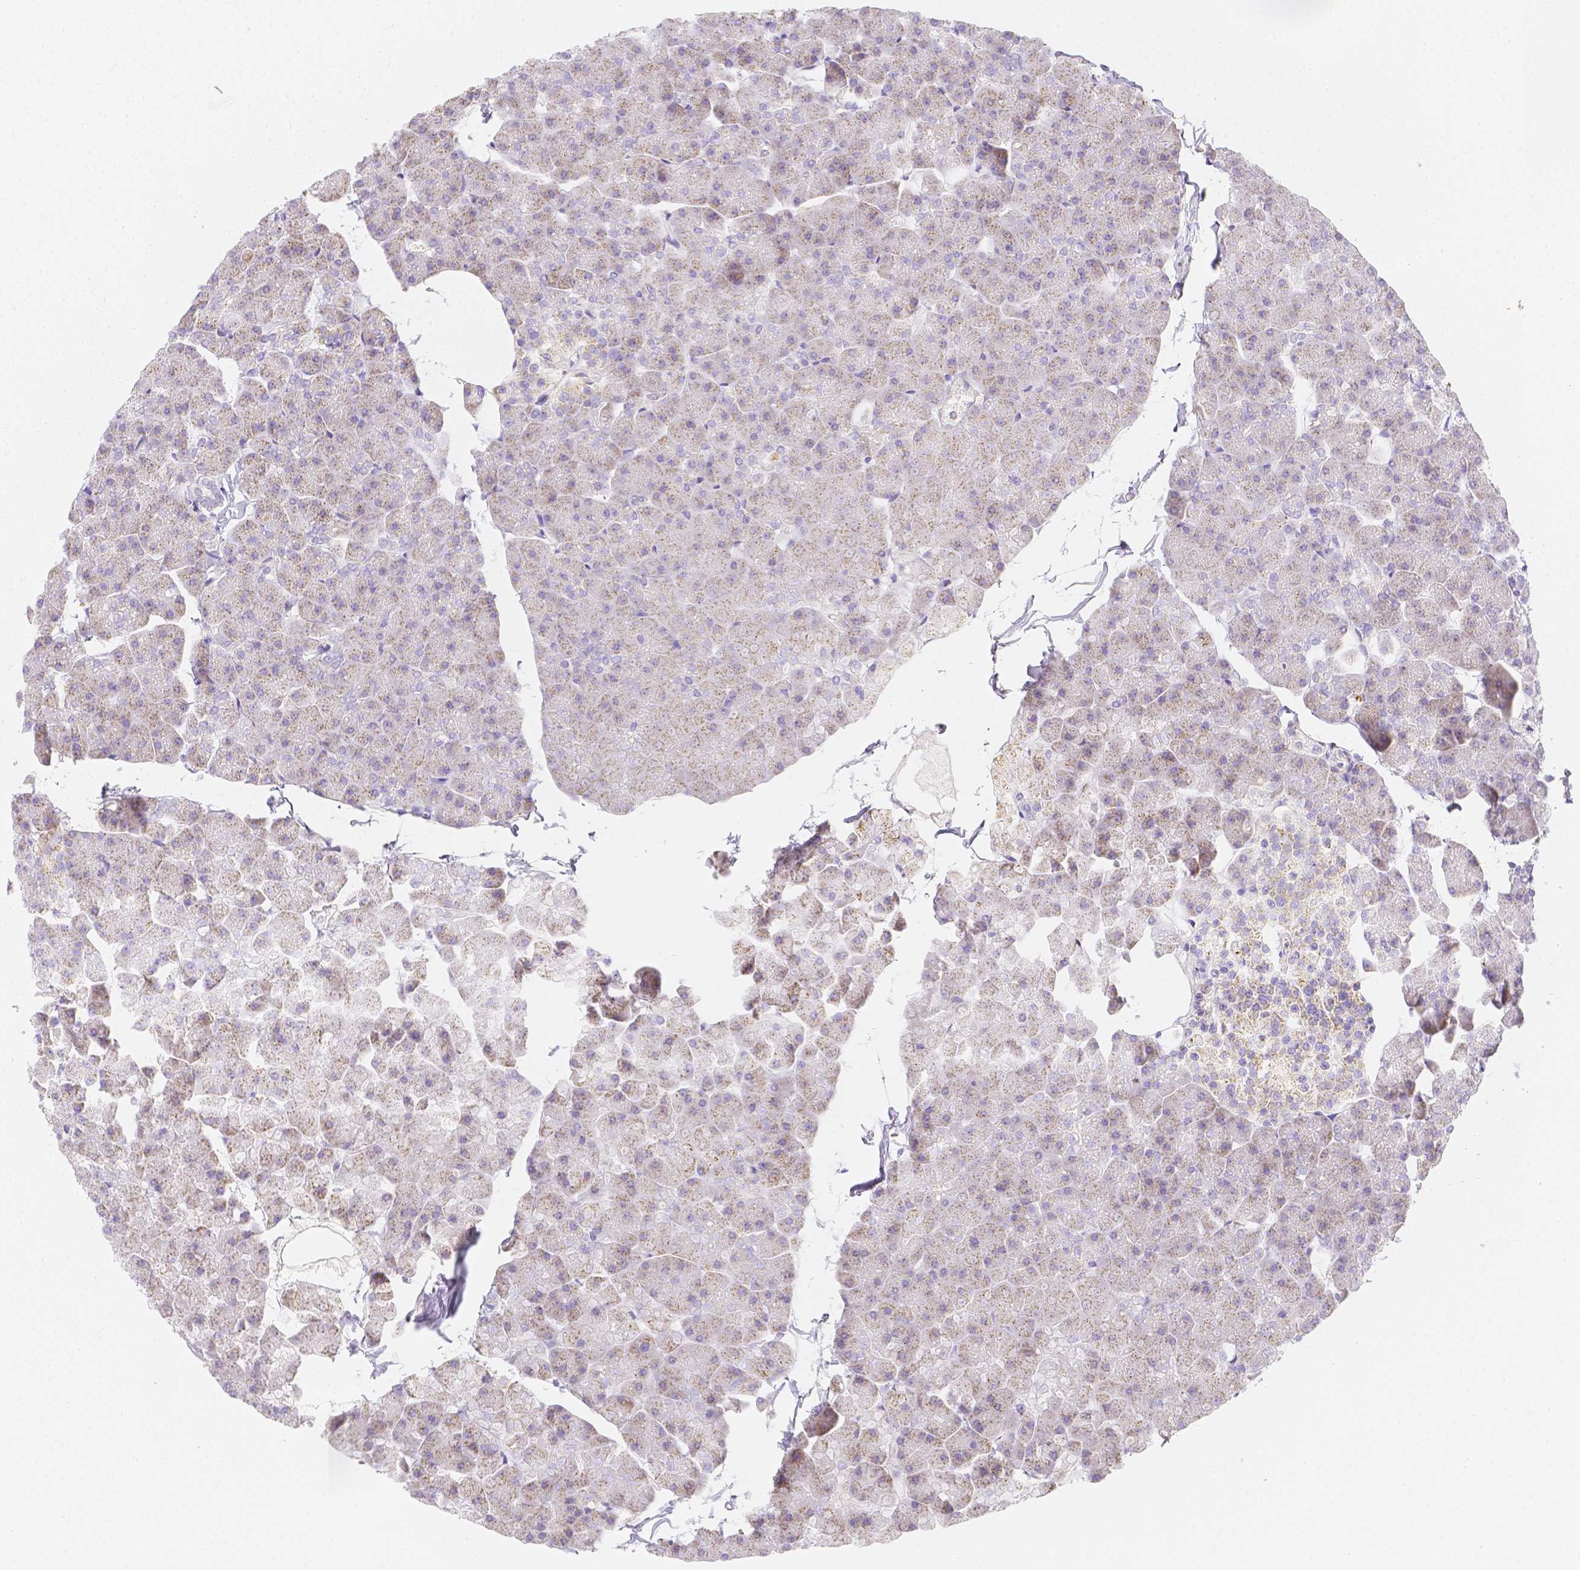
{"staining": {"intensity": "weak", "quantity": "<25%", "location": "cytoplasmic/membranous"}, "tissue": "pancreas", "cell_type": "Exocrine glandular cells", "image_type": "normal", "snomed": [{"axis": "morphology", "description": "Normal tissue, NOS"}, {"axis": "topography", "description": "Pancreas"}], "caption": "A high-resolution micrograph shows immunohistochemistry staining of unremarkable pancreas, which demonstrates no significant positivity in exocrine glandular cells.", "gene": "ASAH2B", "patient": {"sex": "male", "age": 35}}